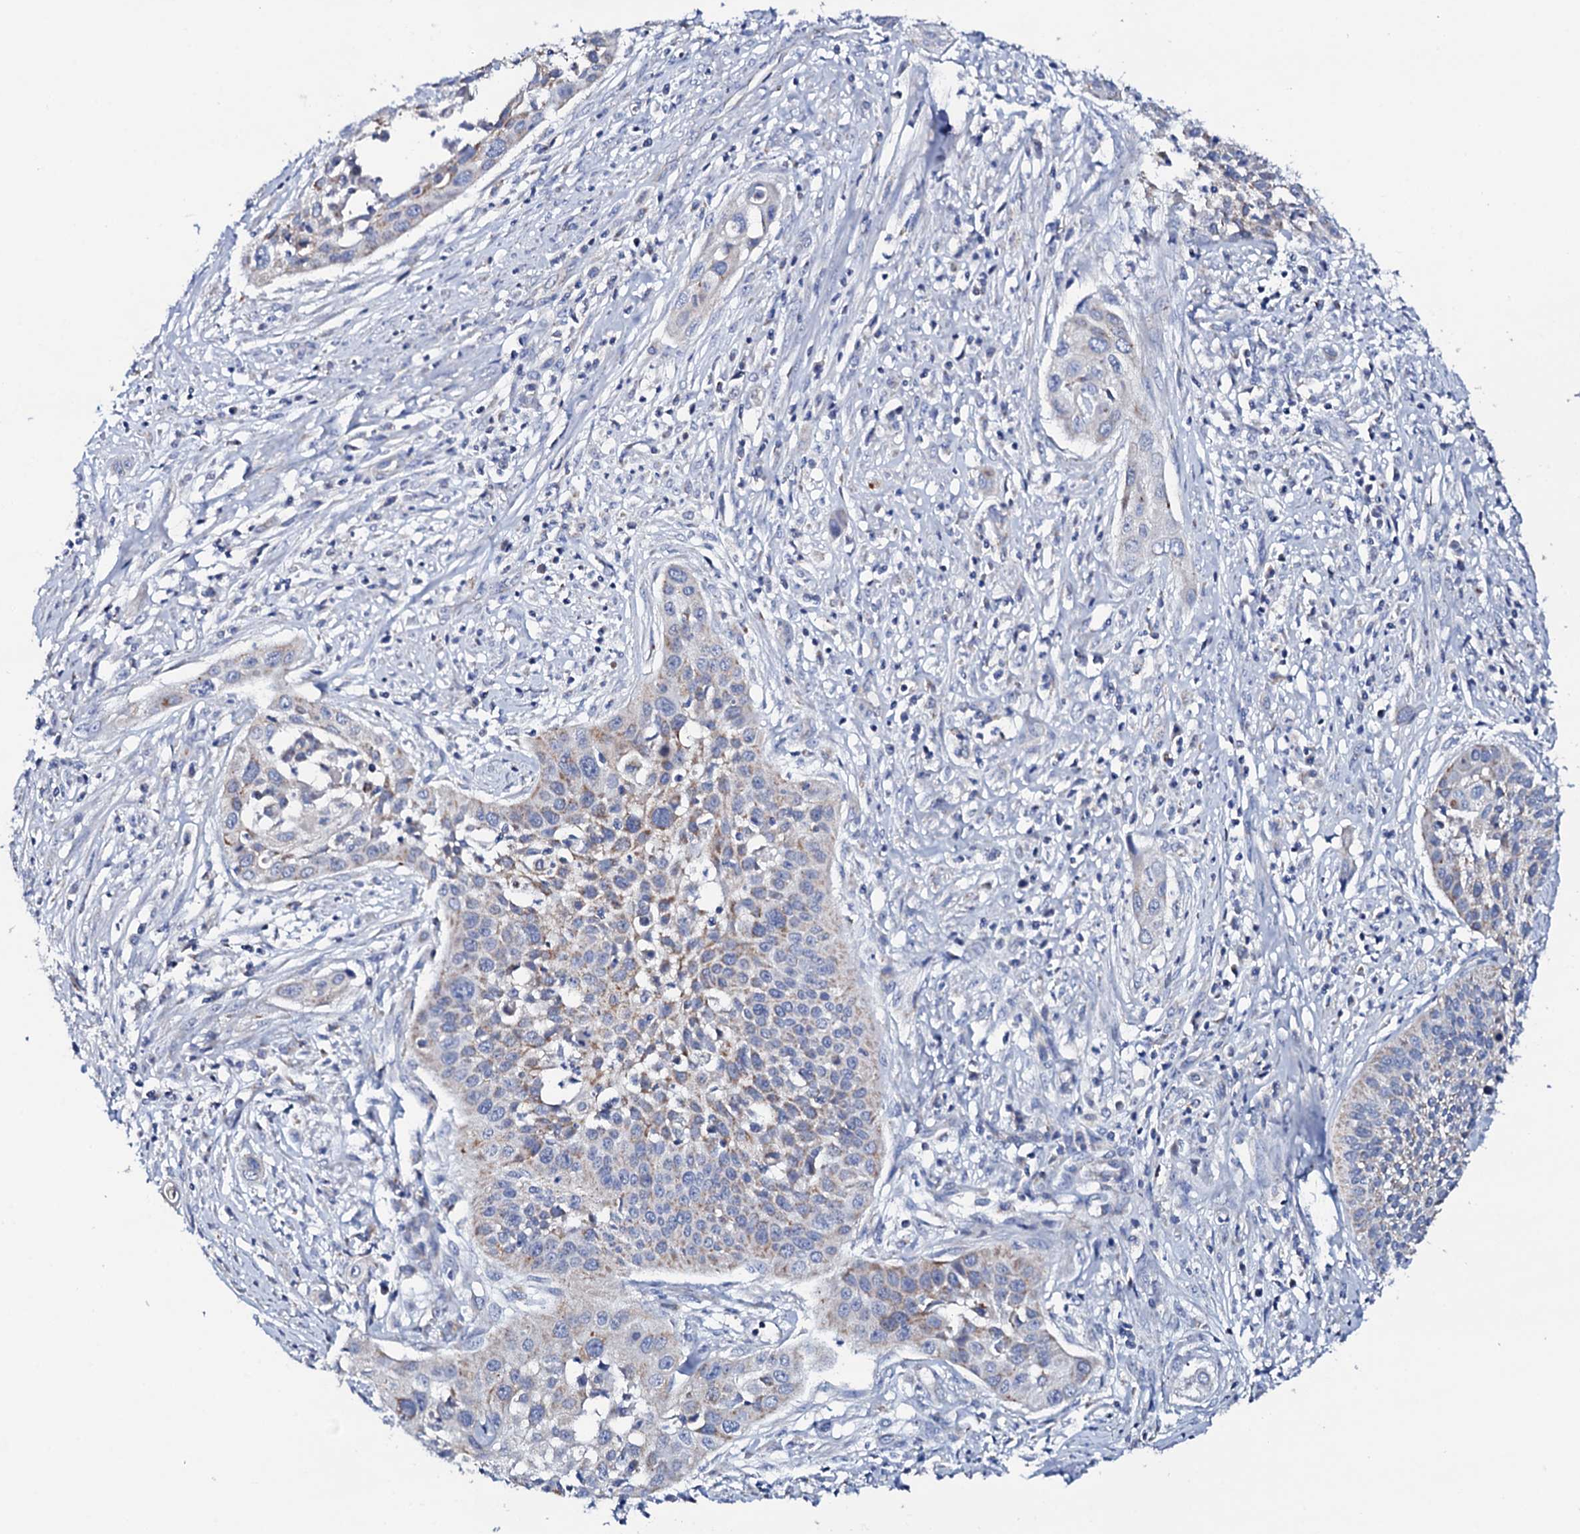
{"staining": {"intensity": "weak", "quantity": "<25%", "location": "cytoplasmic/membranous"}, "tissue": "cervical cancer", "cell_type": "Tumor cells", "image_type": "cancer", "snomed": [{"axis": "morphology", "description": "Squamous cell carcinoma, NOS"}, {"axis": "topography", "description": "Cervix"}], "caption": "Photomicrograph shows no significant protein expression in tumor cells of cervical cancer. (DAB immunohistochemistry (IHC) with hematoxylin counter stain).", "gene": "TCAF2", "patient": {"sex": "female", "age": 34}}